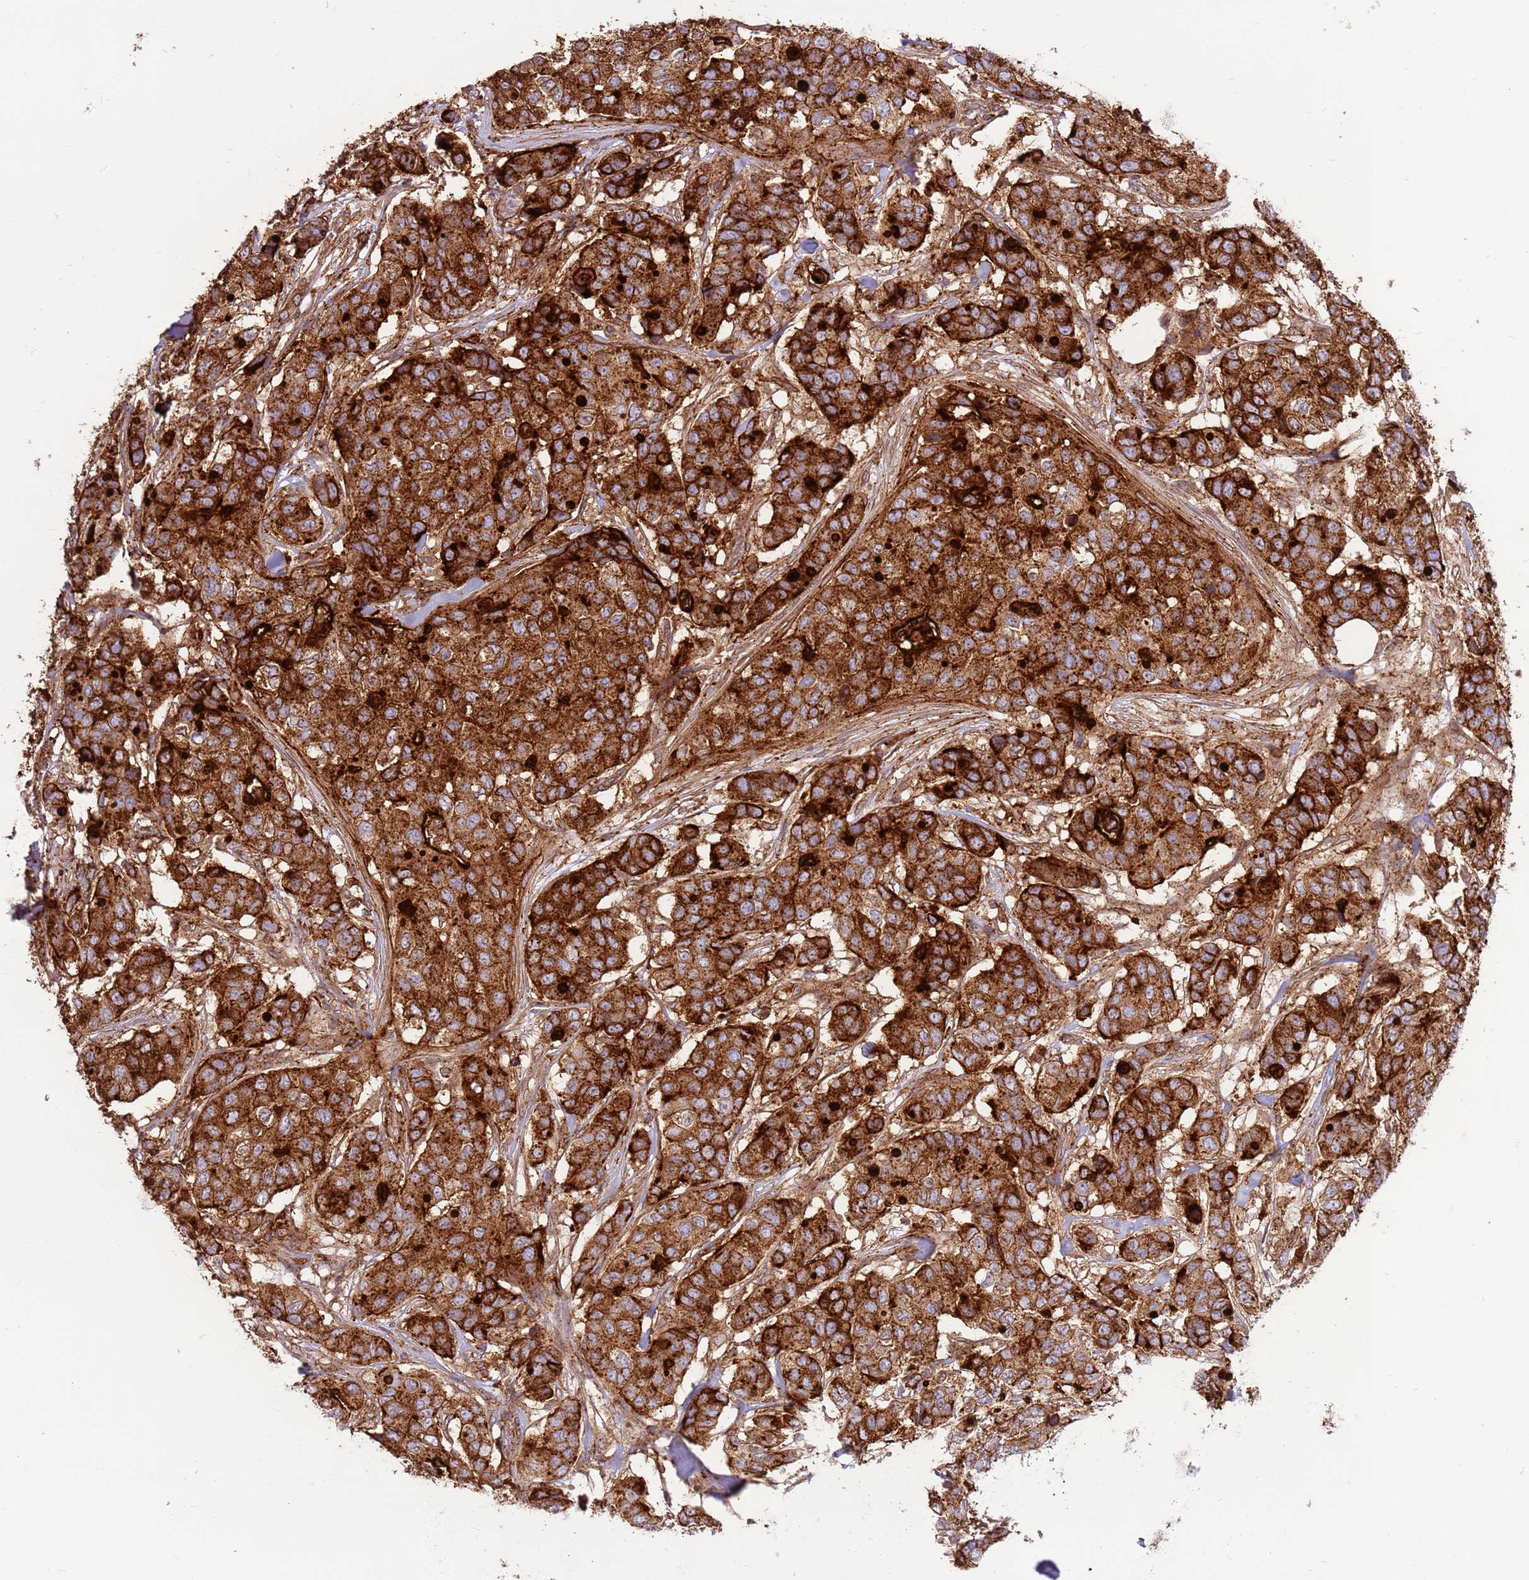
{"staining": {"intensity": "strong", "quantity": ">75%", "location": "cytoplasmic/membranous"}, "tissue": "breast cancer", "cell_type": "Tumor cells", "image_type": "cancer", "snomed": [{"axis": "morphology", "description": "Lobular carcinoma"}, {"axis": "topography", "description": "Breast"}], "caption": "Human breast lobular carcinoma stained with a protein marker exhibits strong staining in tumor cells.", "gene": "DDX19B", "patient": {"sex": "female", "age": 51}}